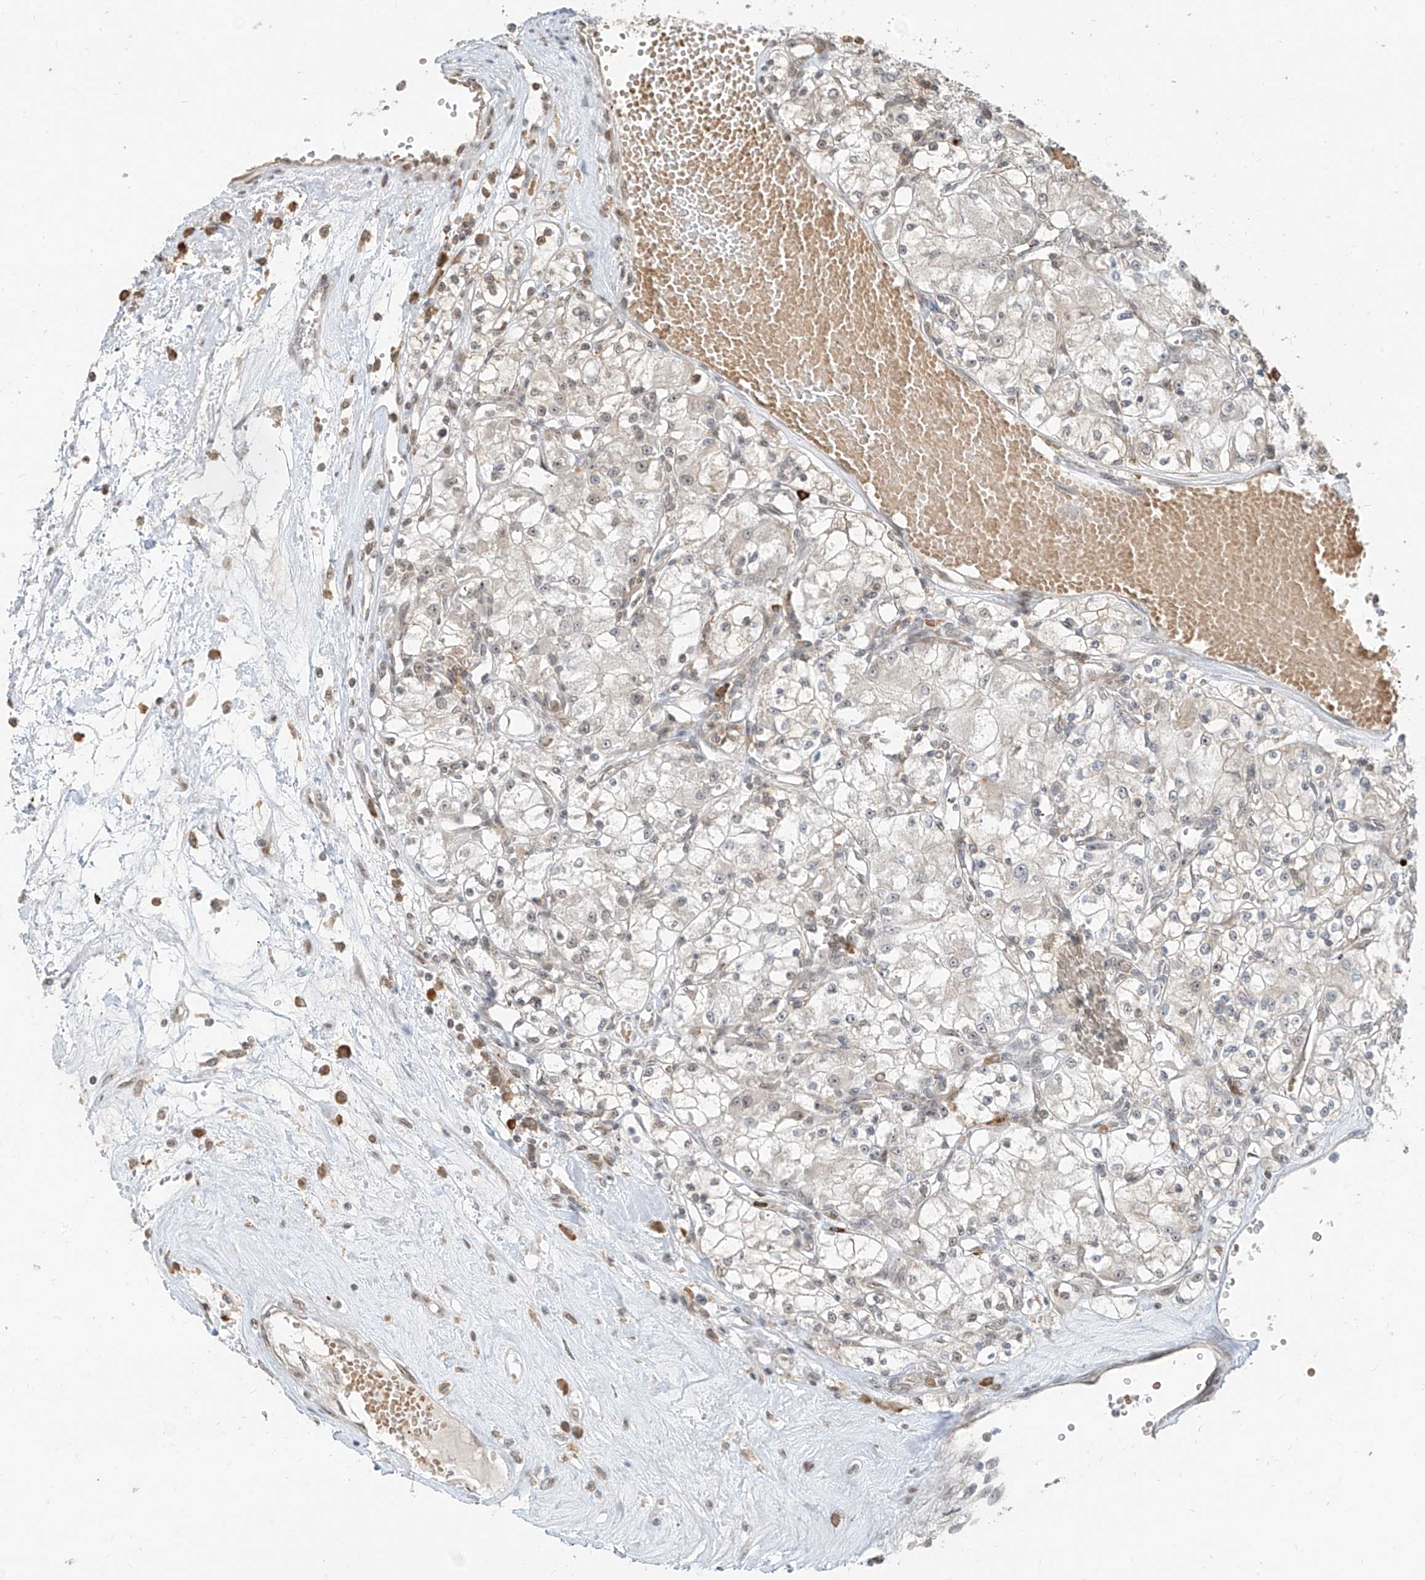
{"staining": {"intensity": "negative", "quantity": "none", "location": "none"}, "tissue": "renal cancer", "cell_type": "Tumor cells", "image_type": "cancer", "snomed": [{"axis": "morphology", "description": "Adenocarcinoma, NOS"}, {"axis": "topography", "description": "Kidney"}], "caption": "This micrograph is of adenocarcinoma (renal) stained with immunohistochemistry to label a protein in brown with the nuclei are counter-stained blue. There is no staining in tumor cells.", "gene": "ZMYM2", "patient": {"sex": "female", "age": 59}}